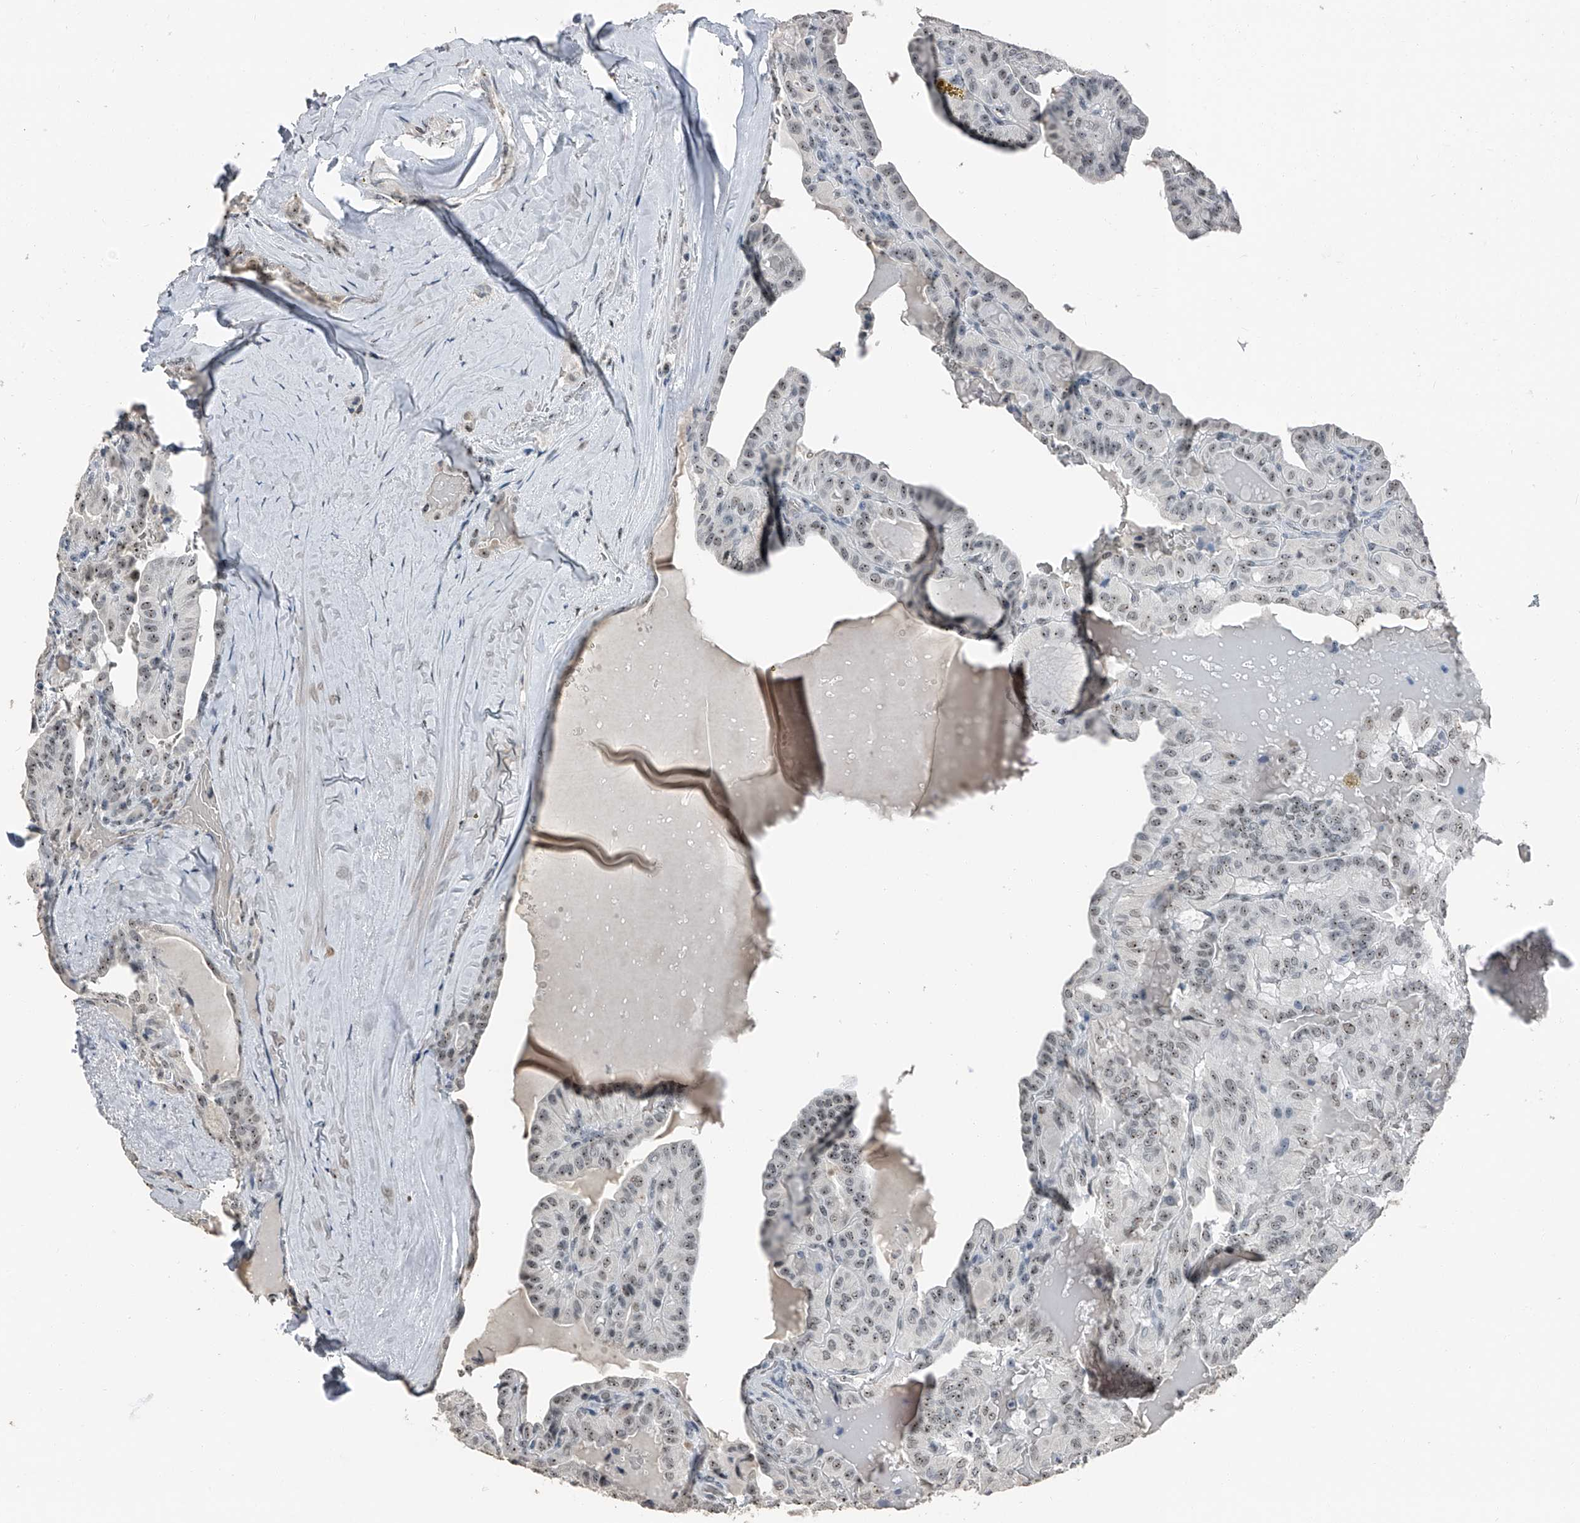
{"staining": {"intensity": "weak", "quantity": ">75%", "location": "nuclear"}, "tissue": "head and neck cancer", "cell_type": "Tumor cells", "image_type": "cancer", "snomed": [{"axis": "morphology", "description": "Squamous cell carcinoma, NOS"}, {"axis": "topography", "description": "Oral tissue"}, {"axis": "topography", "description": "Head-Neck"}], "caption": "Immunohistochemical staining of human head and neck cancer reveals weak nuclear protein expression in approximately >75% of tumor cells.", "gene": "TCOF1", "patient": {"sex": "female", "age": 50}}